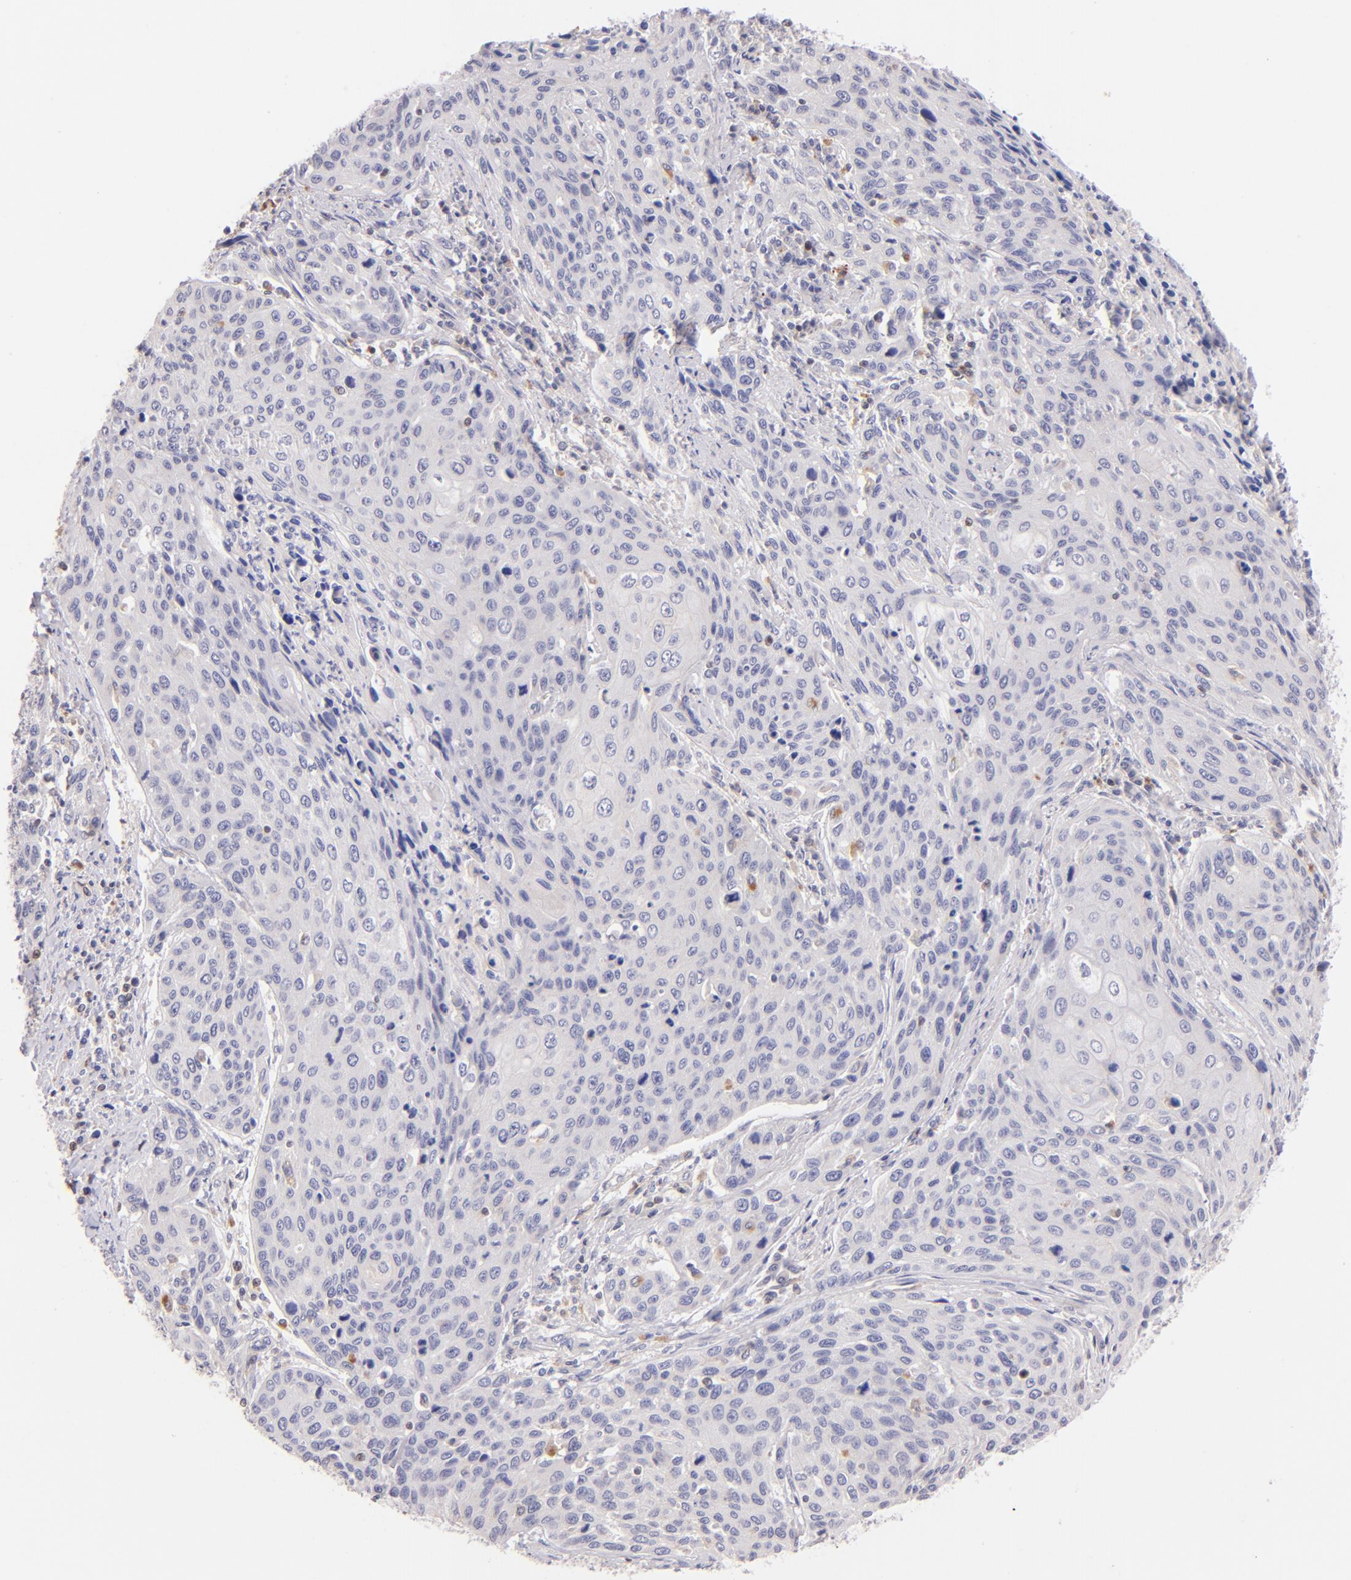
{"staining": {"intensity": "negative", "quantity": "none", "location": "none"}, "tissue": "cervical cancer", "cell_type": "Tumor cells", "image_type": "cancer", "snomed": [{"axis": "morphology", "description": "Squamous cell carcinoma, NOS"}, {"axis": "topography", "description": "Cervix"}], "caption": "This is an immunohistochemistry (IHC) micrograph of human cervical squamous cell carcinoma. There is no staining in tumor cells.", "gene": "ZAP70", "patient": {"sex": "female", "age": 32}}